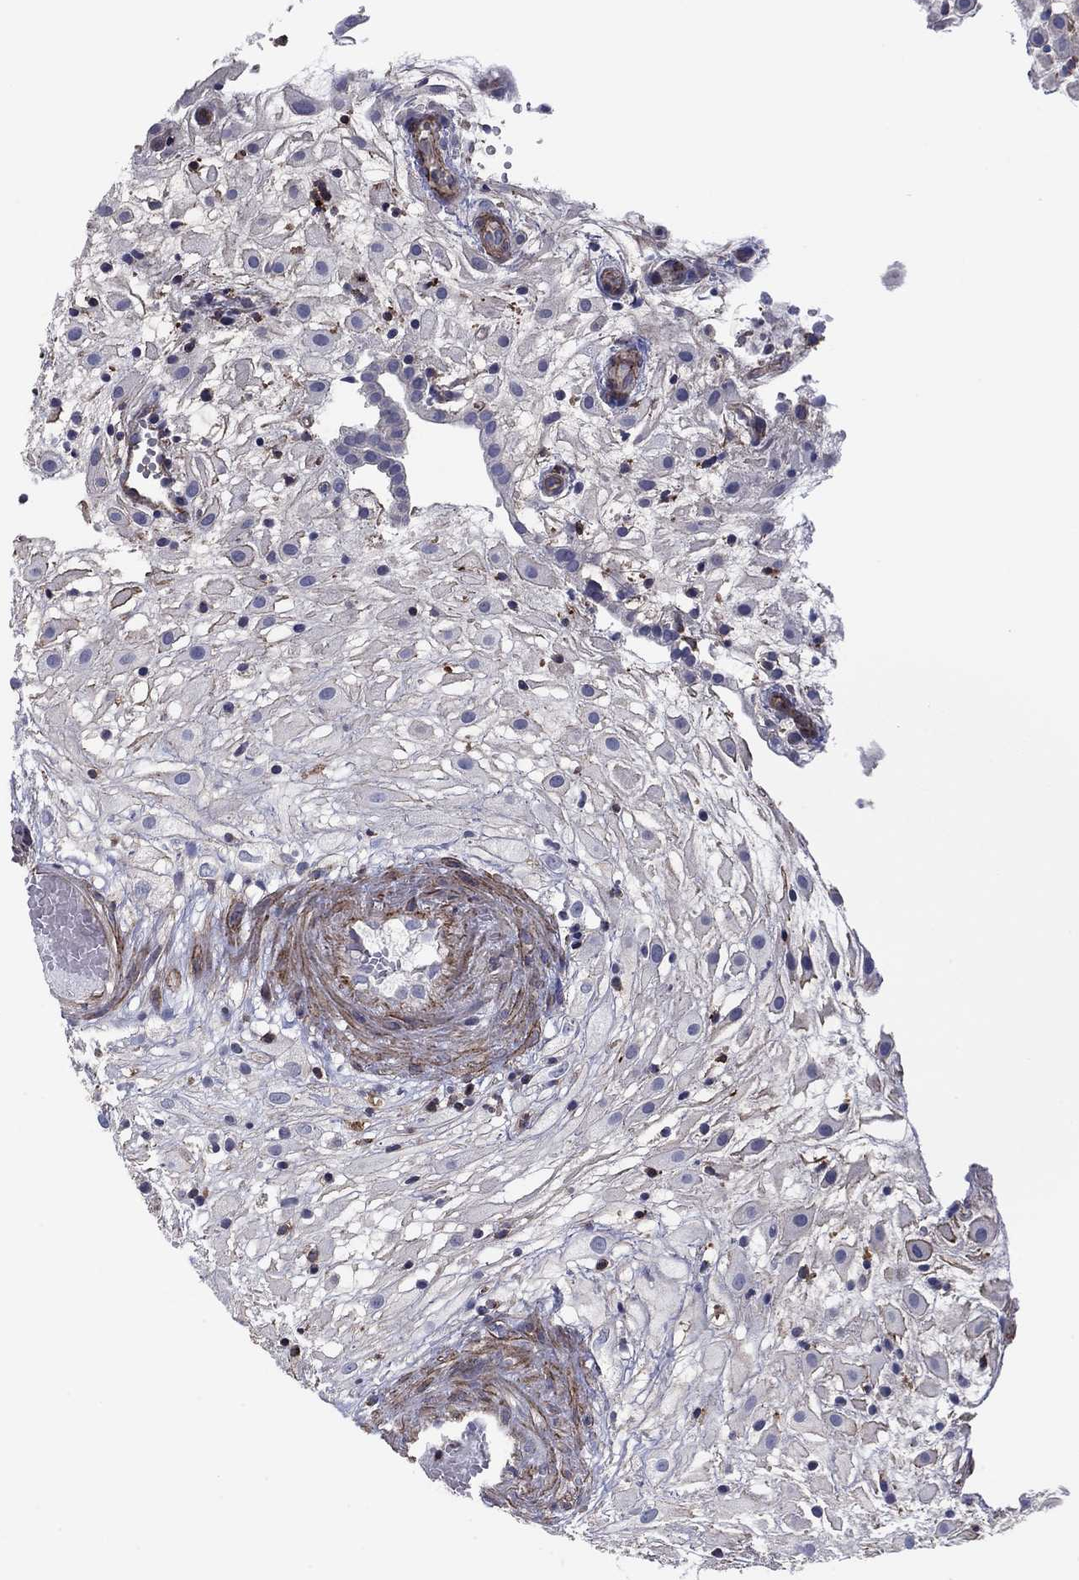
{"staining": {"intensity": "negative", "quantity": "none", "location": "none"}, "tissue": "placenta", "cell_type": "Decidual cells", "image_type": "normal", "snomed": [{"axis": "morphology", "description": "Normal tissue, NOS"}, {"axis": "topography", "description": "Placenta"}], "caption": "Immunohistochemical staining of unremarkable placenta displays no significant positivity in decidual cells.", "gene": "PSD4", "patient": {"sex": "female", "age": 24}}